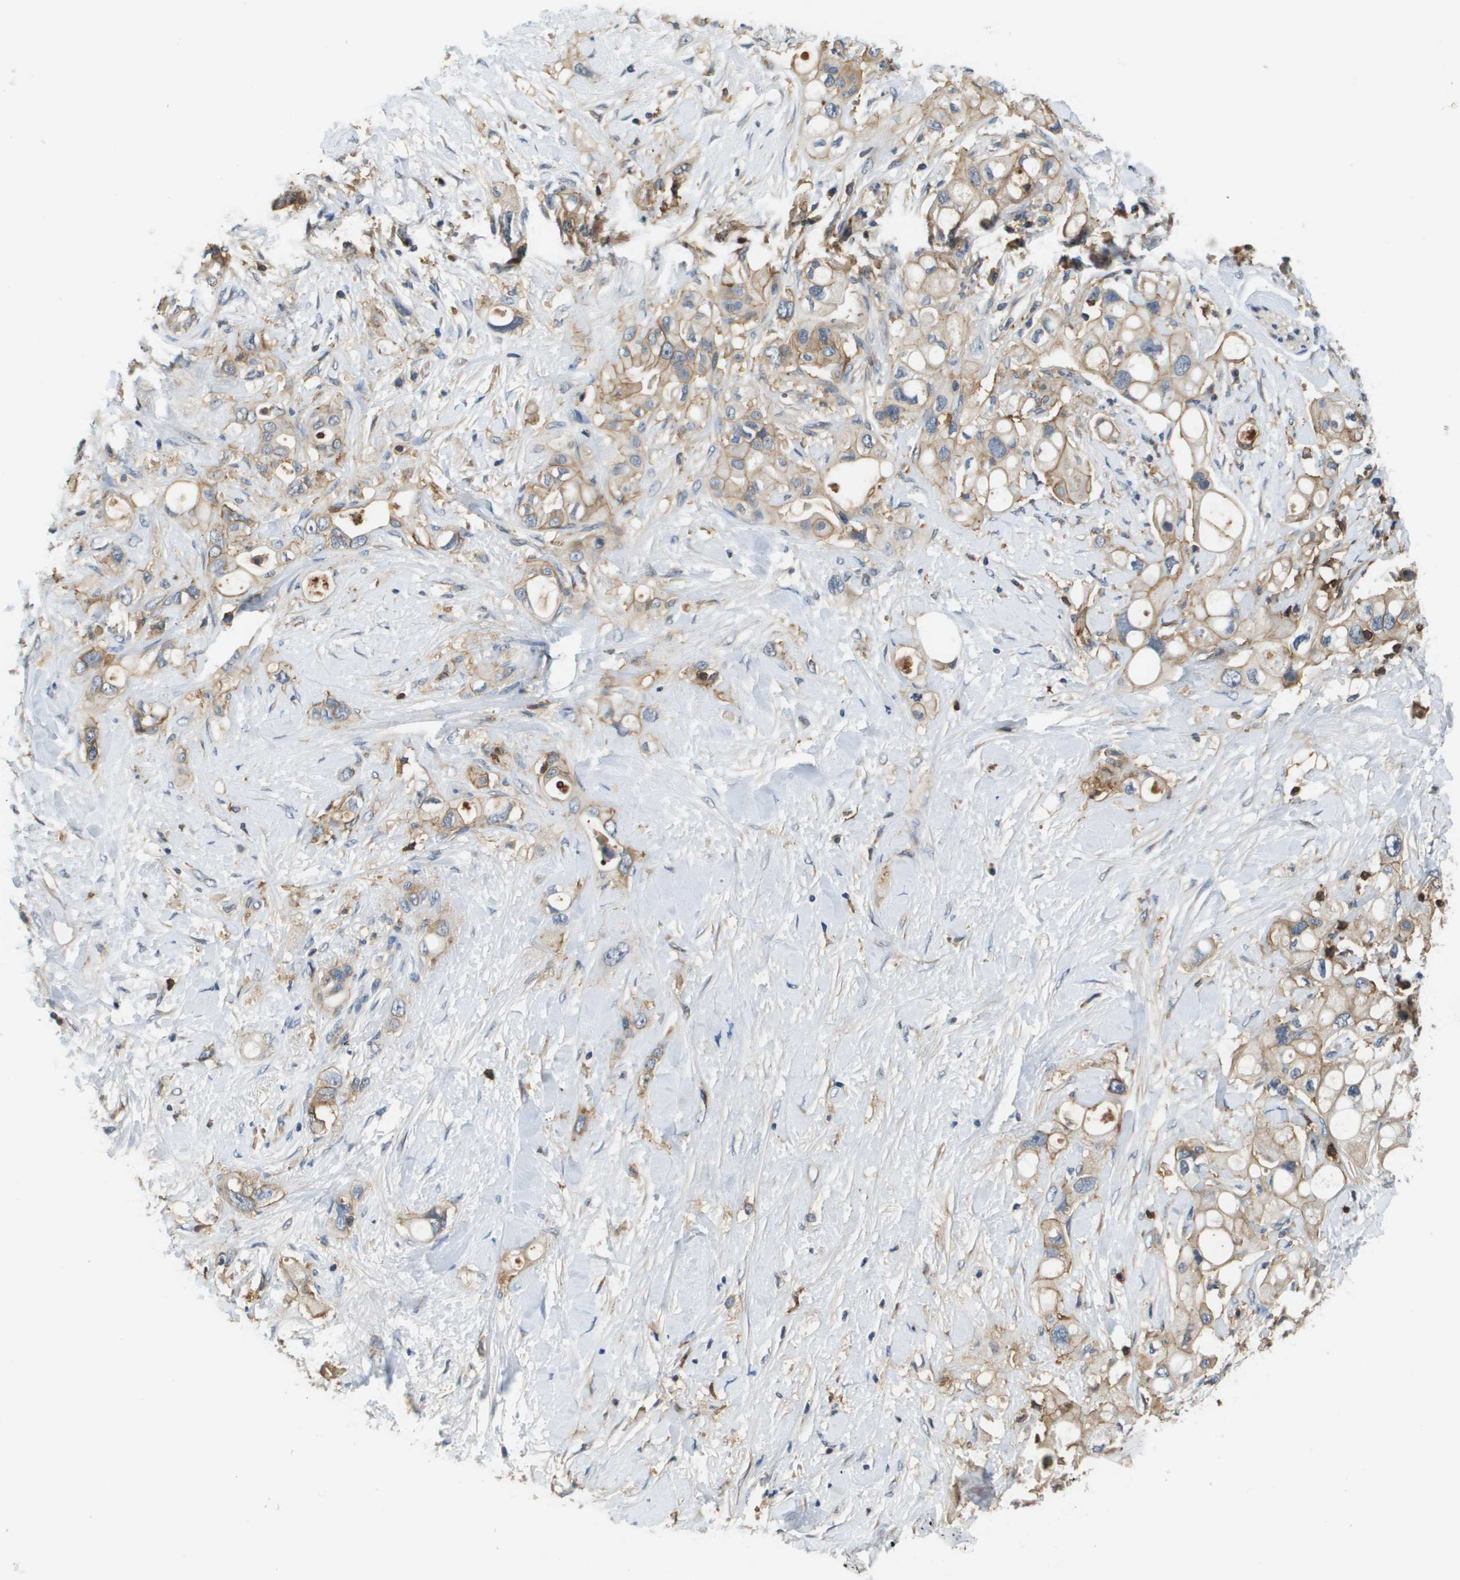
{"staining": {"intensity": "weak", "quantity": "25%-75%", "location": "cytoplasmic/membranous"}, "tissue": "pancreatic cancer", "cell_type": "Tumor cells", "image_type": "cancer", "snomed": [{"axis": "morphology", "description": "Adenocarcinoma, NOS"}, {"axis": "topography", "description": "Pancreas"}], "caption": "Weak cytoplasmic/membranous expression for a protein is appreciated in about 25%-75% of tumor cells of adenocarcinoma (pancreatic) using IHC.", "gene": "SLC16A3", "patient": {"sex": "female", "age": 56}}